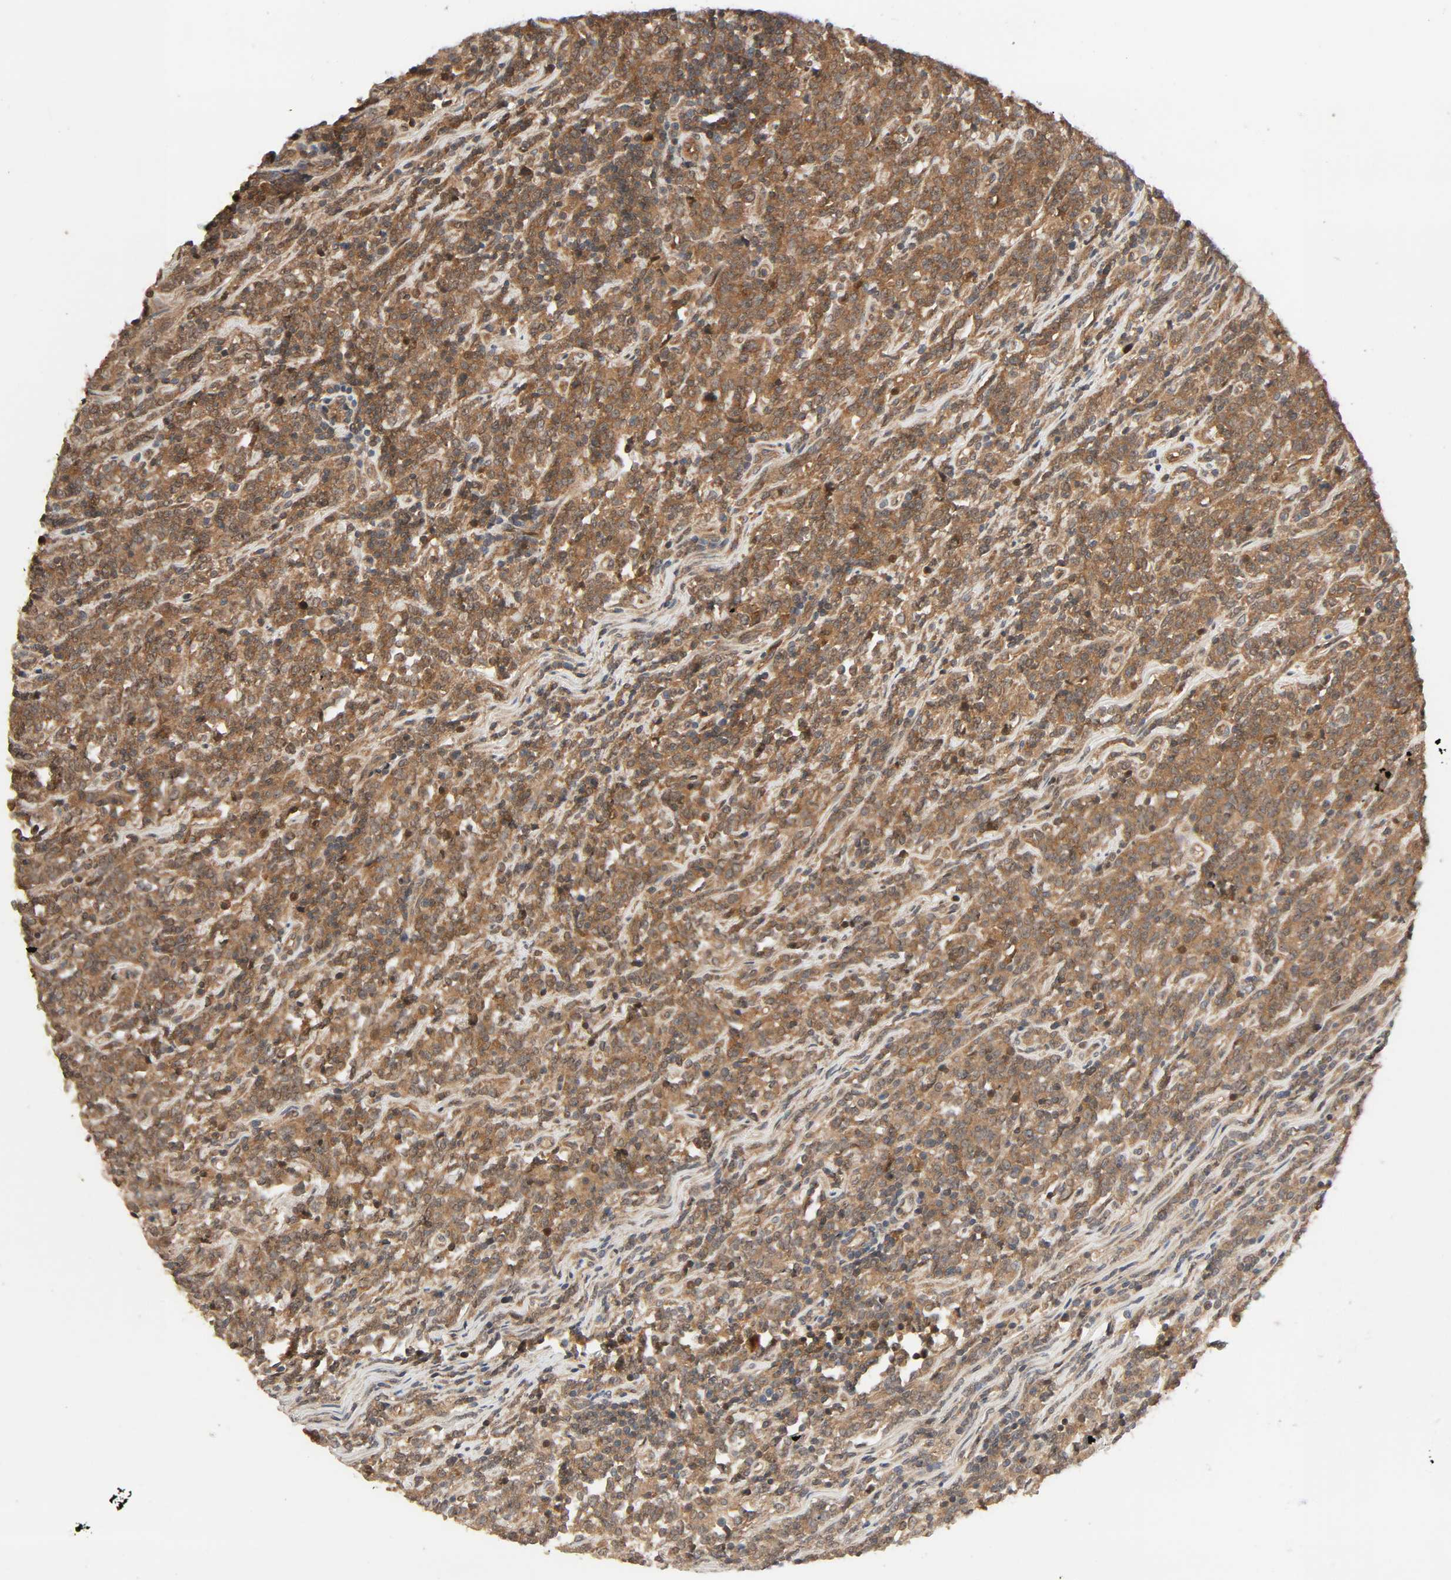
{"staining": {"intensity": "moderate", "quantity": ">75%", "location": "cytoplasmic/membranous"}, "tissue": "lymphoma", "cell_type": "Tumor cells", "image_type": "cancer", "snomed": [{"axis": "morphology", "description": "Malignant lymphoma, non-Hodgkin's type, High grade"}, {"axis": "topography", "description": "Soft tissue"}], "caption": "A high-resolution histopathology image shows immunohistochemistry staining of malignant lymphoma, non-Hodgkin's type (high-grade), which displays moderate cytoplasmic/membranous expression in approximately >75% of tumor cells.", "gene": "PPP2R1B", "patient": {"sex": "male", "age": 18}}